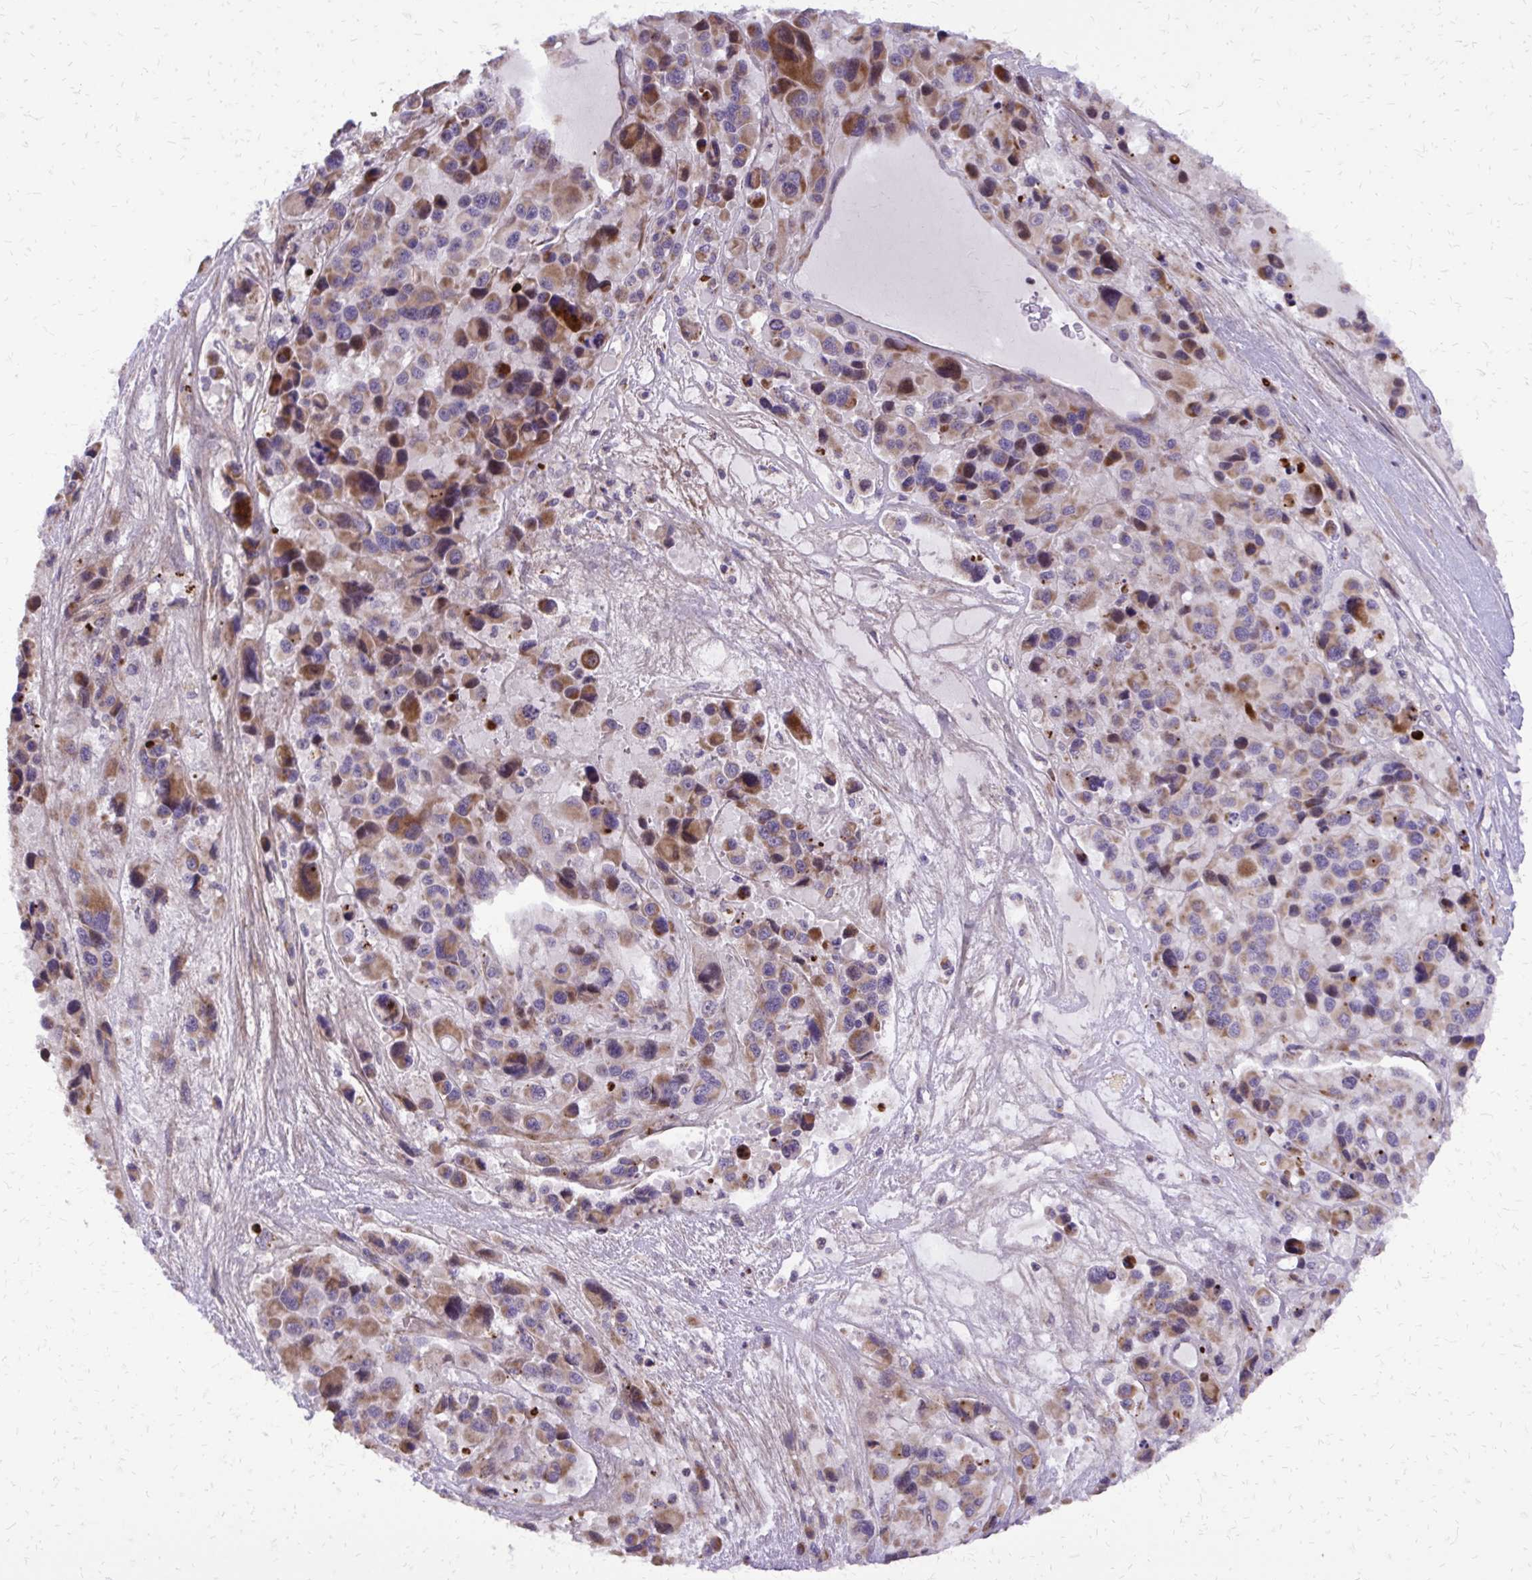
{"staining": {"intensity": "moderate", "quantity": "25%-75%", "location": "cytoplasmic/membranous"}, "tissue": "melanoma", "cell_type": "Tumor cells", "image_type": "cancer", "snomed": [{"axis": "morphology", "description": "Malignant melanoma, Metastatic site"}, {"axis": "topography", "description": "Lymph node"}], "caption": "Melanoma was stained to show a protein in brown. There is medium levels of moderate cytoplasmic/membranous expression in approximately 25%-75% of tumor cells. Nuclei are stained in blue.", "gene": "ABCC3", "patient": {"sex": "female", "age": 65}}